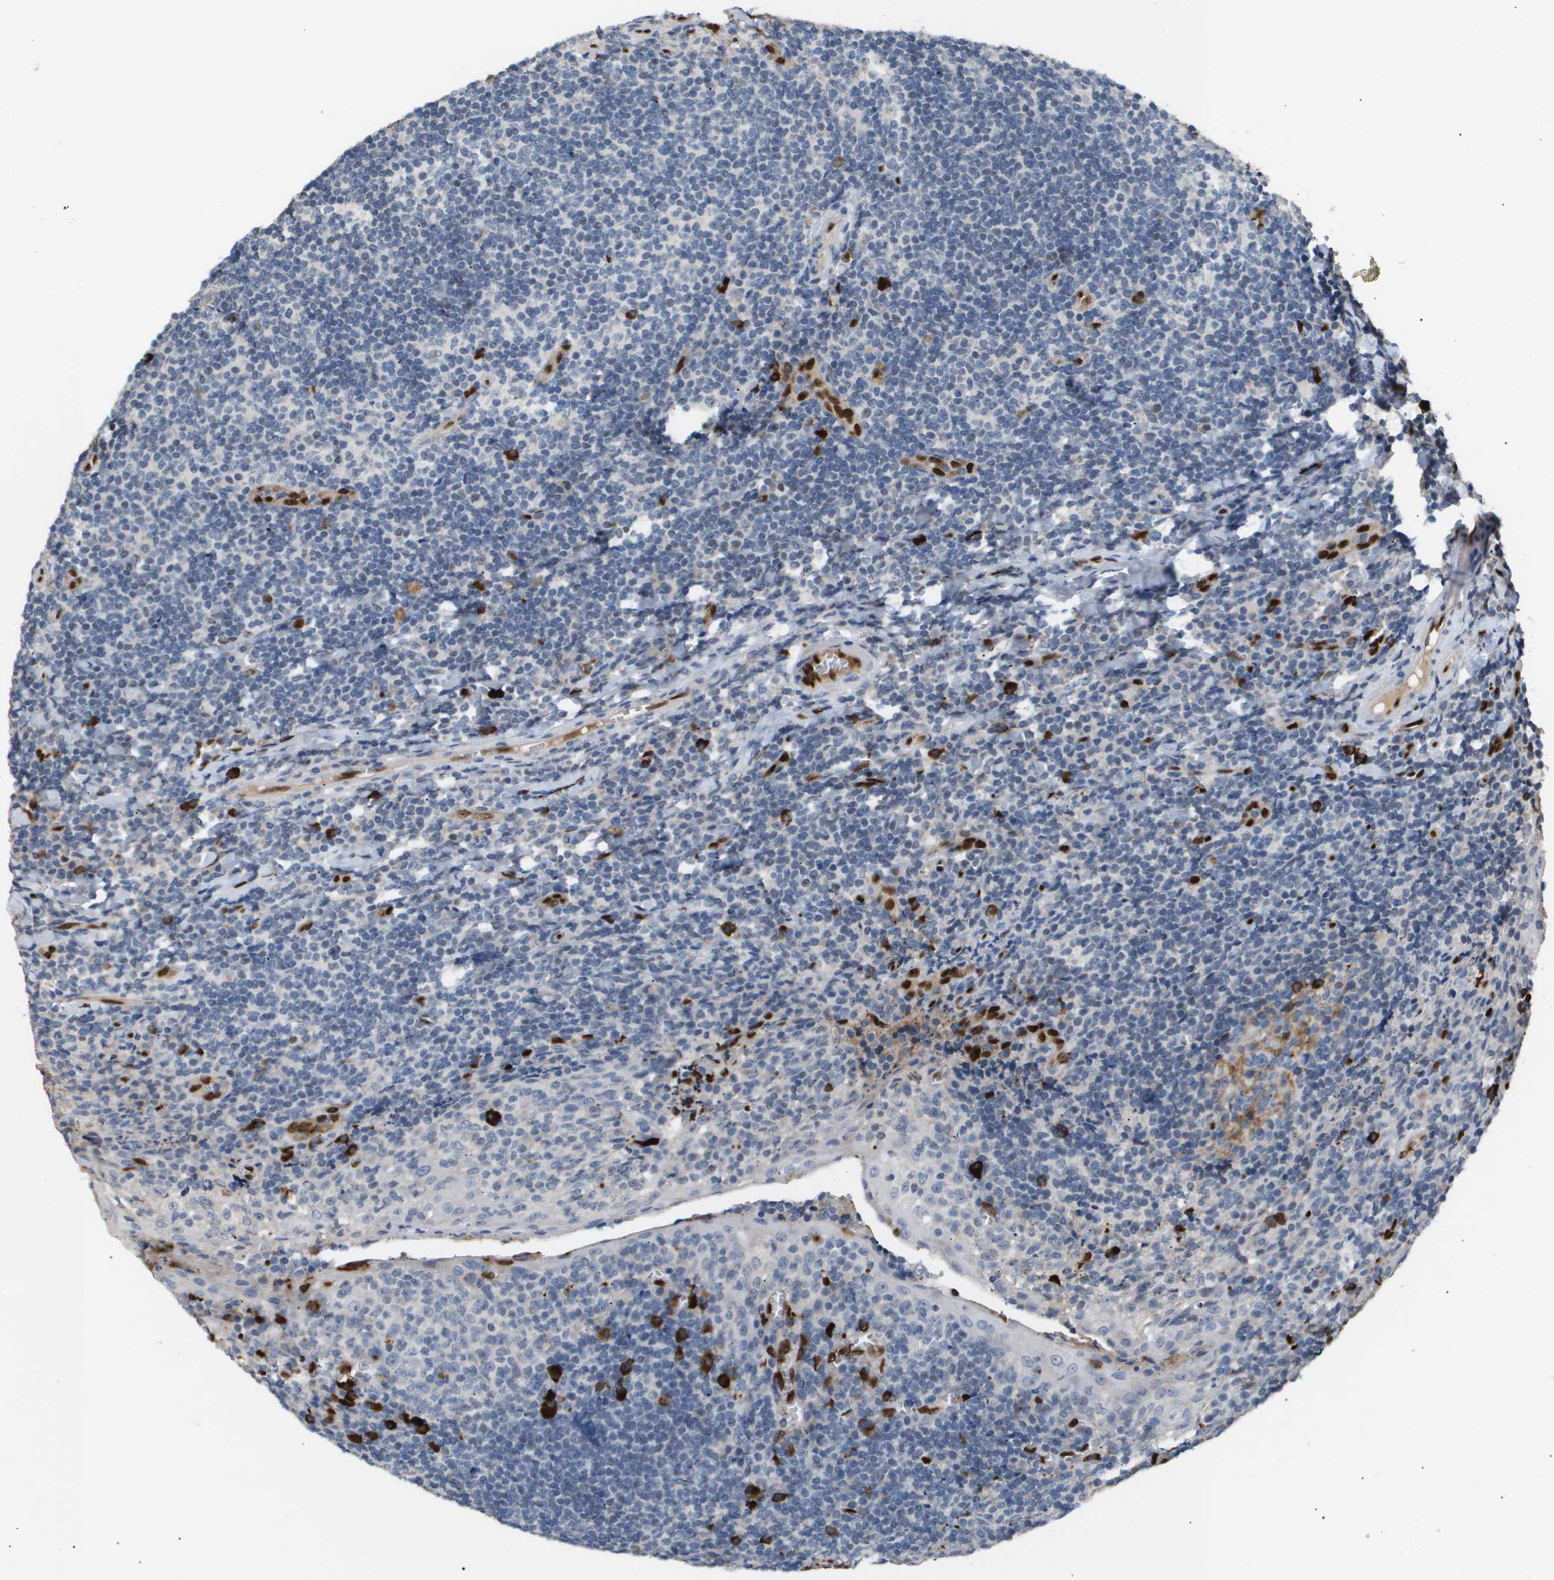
{"staining": {"intensity": "weak", "quantity": "<25%", "location": "cytoplasmic/membranous"}, "tissue": "tonsil", "cell_type": "Germinal center cells", "image_type": "normal", "snomed": [{"axis": "morphology", "description": "Normal tissue, NOS"}, {"axis": "topography", "description": "Tonsil"}], "caption": "Germinal center cells show no significant positivity in normal tonsil. (DAB immunohistochemistry (IHC), high magnification).", "gene": "ERG", "patient": {"sex": "male", "age": 37}}